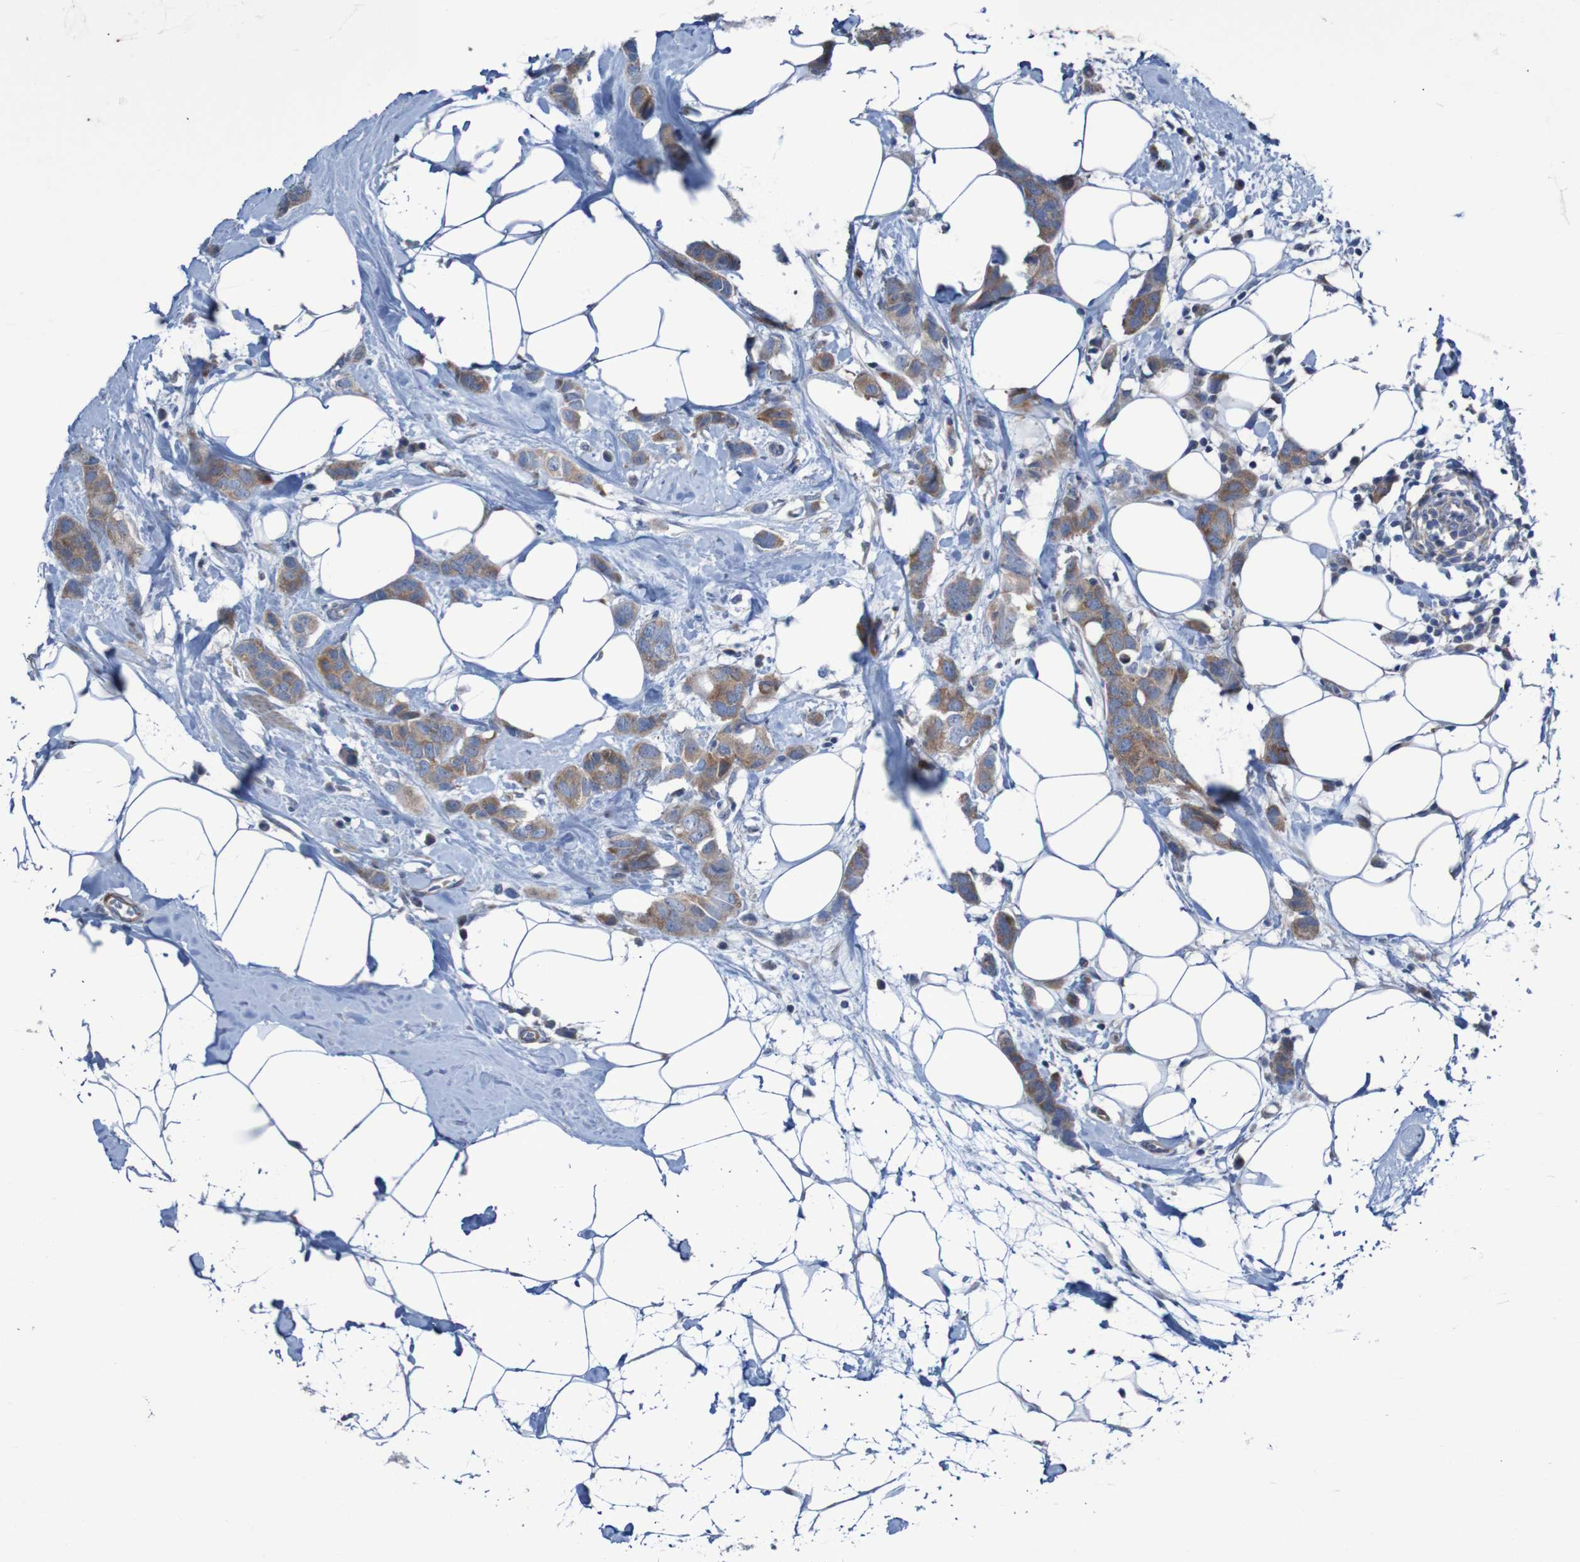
{"staining": {"intensity": "moderate", "quantity": ">75%", "location": "cytoplasmic/membranous"}, "tissue": "breast cancer", "cell_type": "Tumor cells", "image_type": "cancer", "snomed": [{"axis": "morphology", "description": "Normal tissue, NOS"}, {"axis": "morphology", "description": "Duct carcinoma"}, {"axis": "topography", "description": "Breast"}], "caption": "Breast invasive ductal carcinoma stained with DAB immunohistochemistry reveals medium levels of moderate cytoplasmic/membranous expression in approximately >75% of tumor cells. (IHC, brightfield microscopy, high magnification).", "gene": "ANGPT4", "patient": {"sex": "female", "age": 50}}